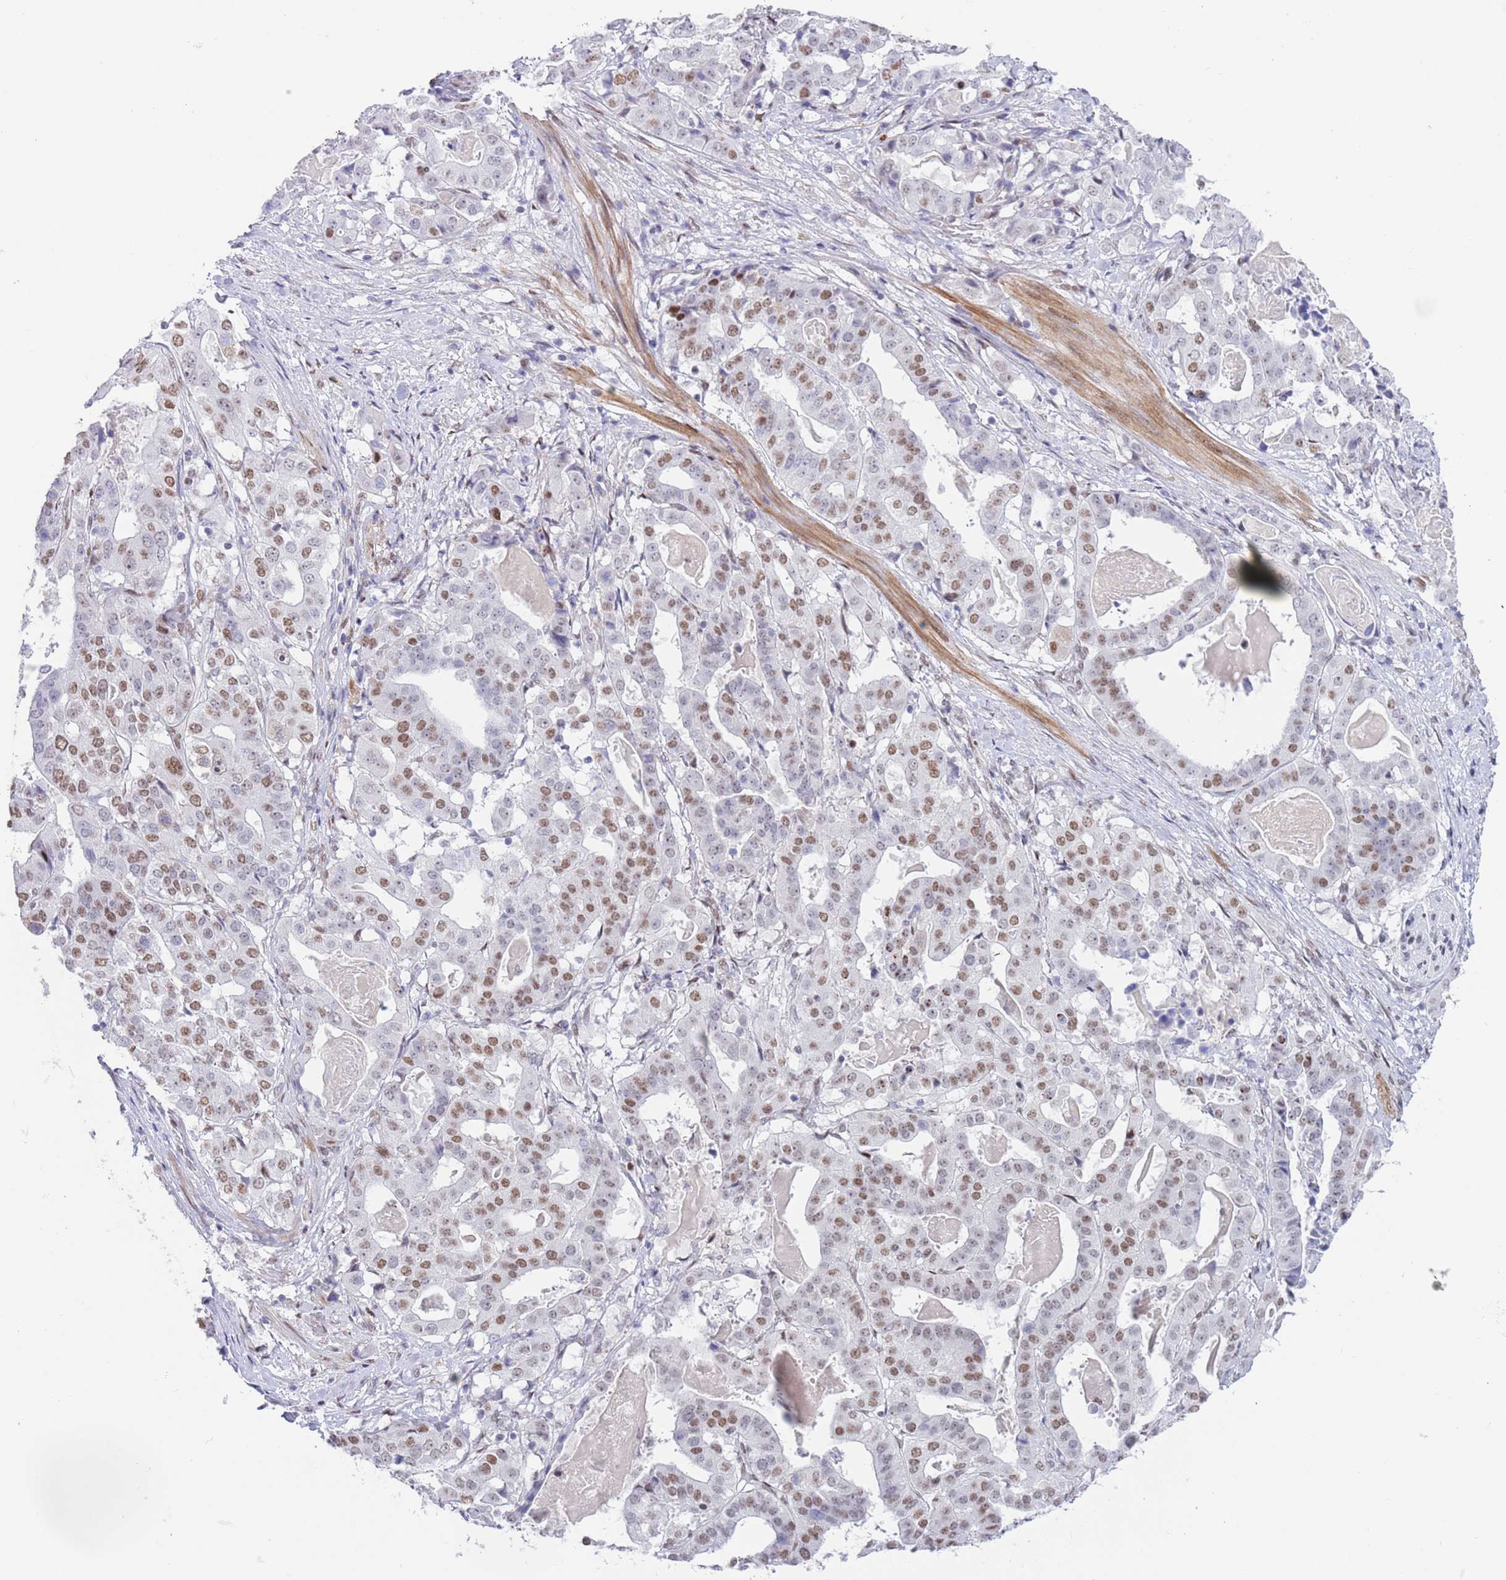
{"staining": {"intensity": "moderate", "quantity": ">75%", "location": "nuclear"}, "tissue": "stomach cancer", "cell_type": "Tumor cells", "image_type": "cancer", "snomed": [{"axis": "morphology", "description": "Adenocarcinoma, NOS"}, {"axis": "topography", "description": "Stomach"}], "caption": "Adenocarcinoma (stomach) was stained to show a protein in brown. There is medium levels of moderate nuclear expression in approximately >75% of tumor cells.", "gene": "ZNF382", "patient": {"sex": "male", "age": 48}}